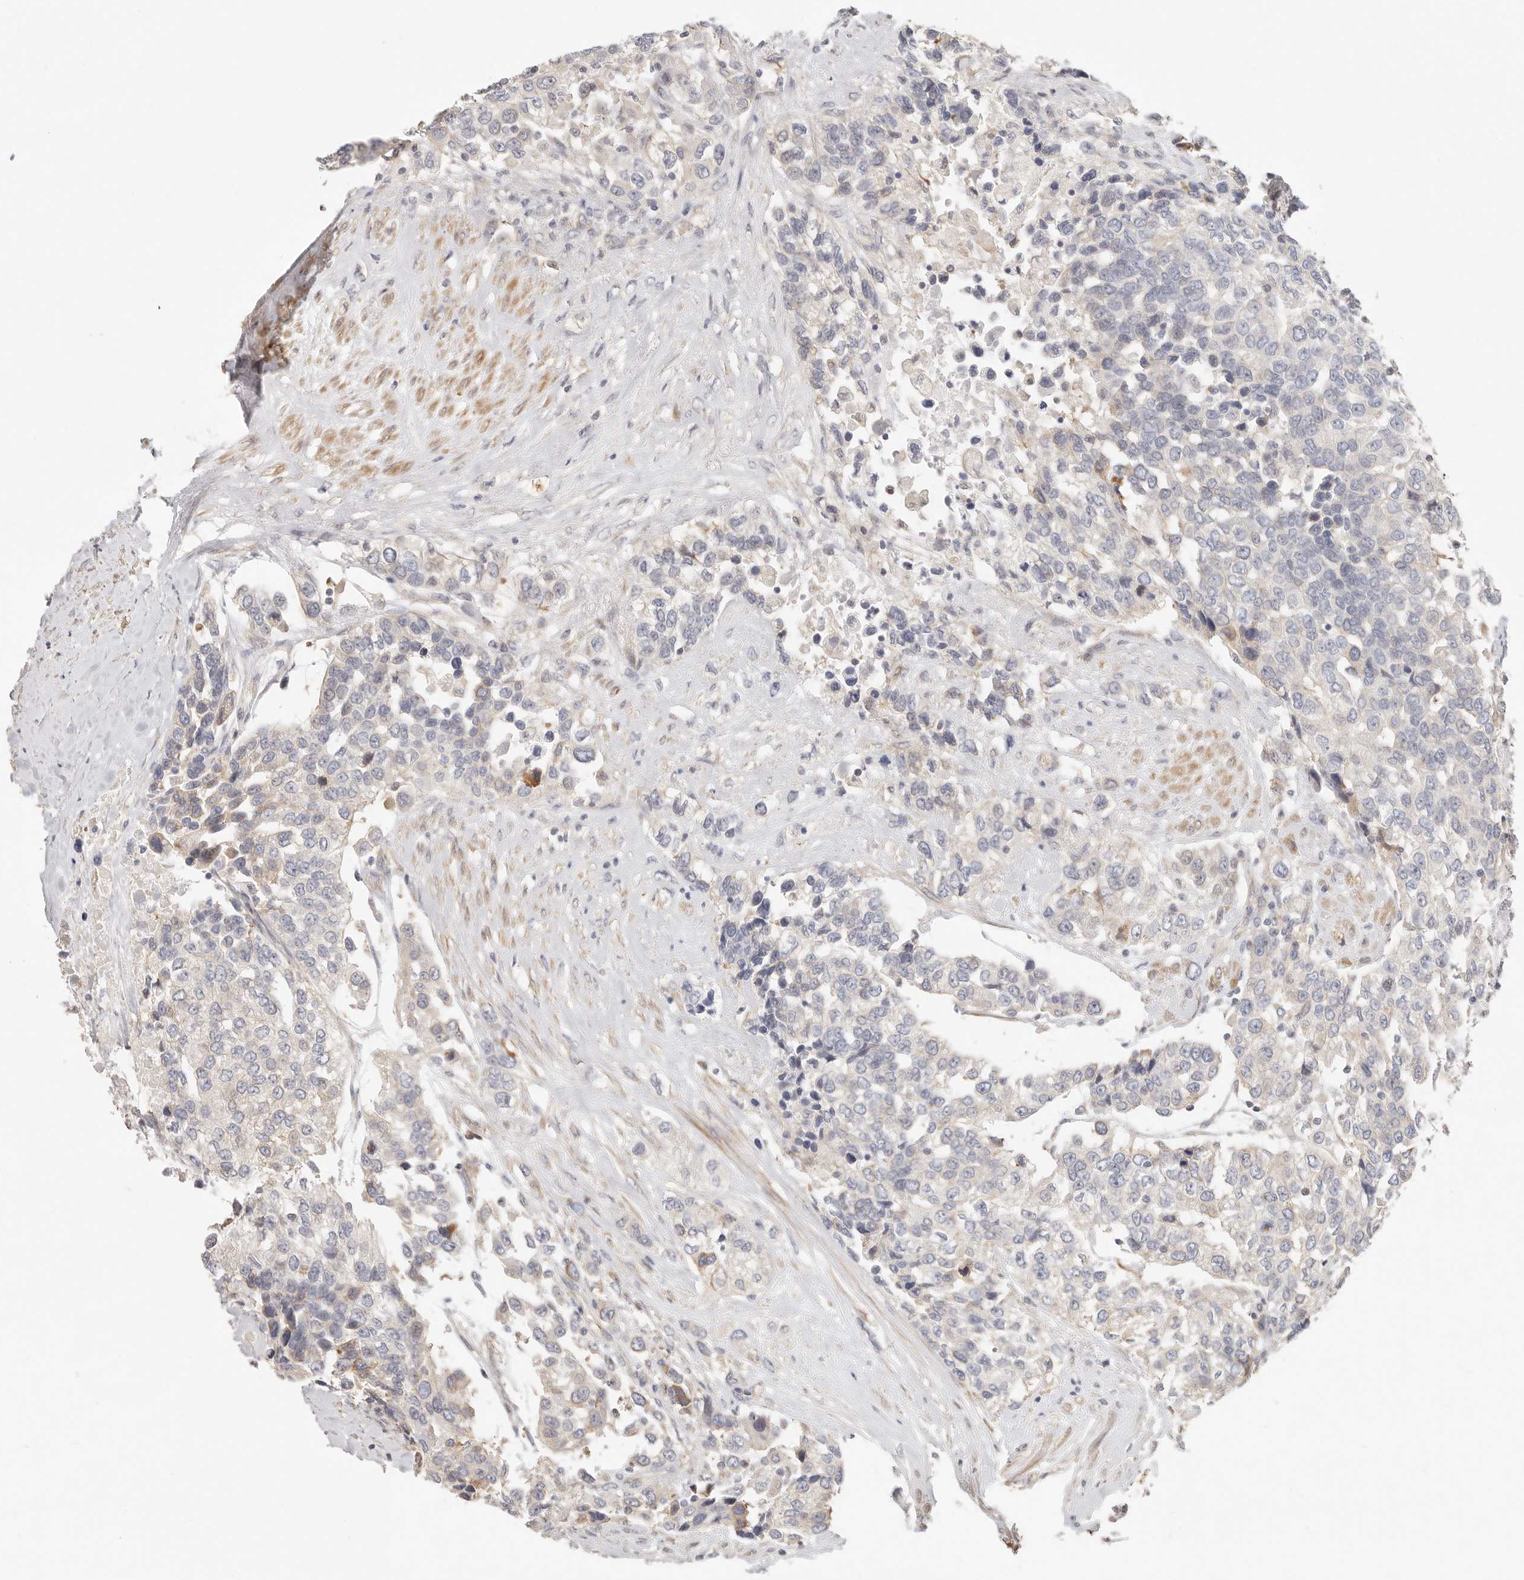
{"staining": {"intensity": "moderate", "quantity": "<25%", "location": "cytoplasmic/membranous"}, "tissue": "urothelial cancer", "cell_type": "Tumor cells", "image_type": "cancer", "snomed": [{"axis": "morphology", "description": "Urothelial carcinoma, High grade"}, {"axis": "topography", "description": "Urinary bladder"}], "caption": "A brown stain labels moderate cytoplasmic/membranous positivity of a protein in urothelial cancer tumor cells.", "gene": "DTNBP1", "patient": {"sex": "female", "age": 80}}